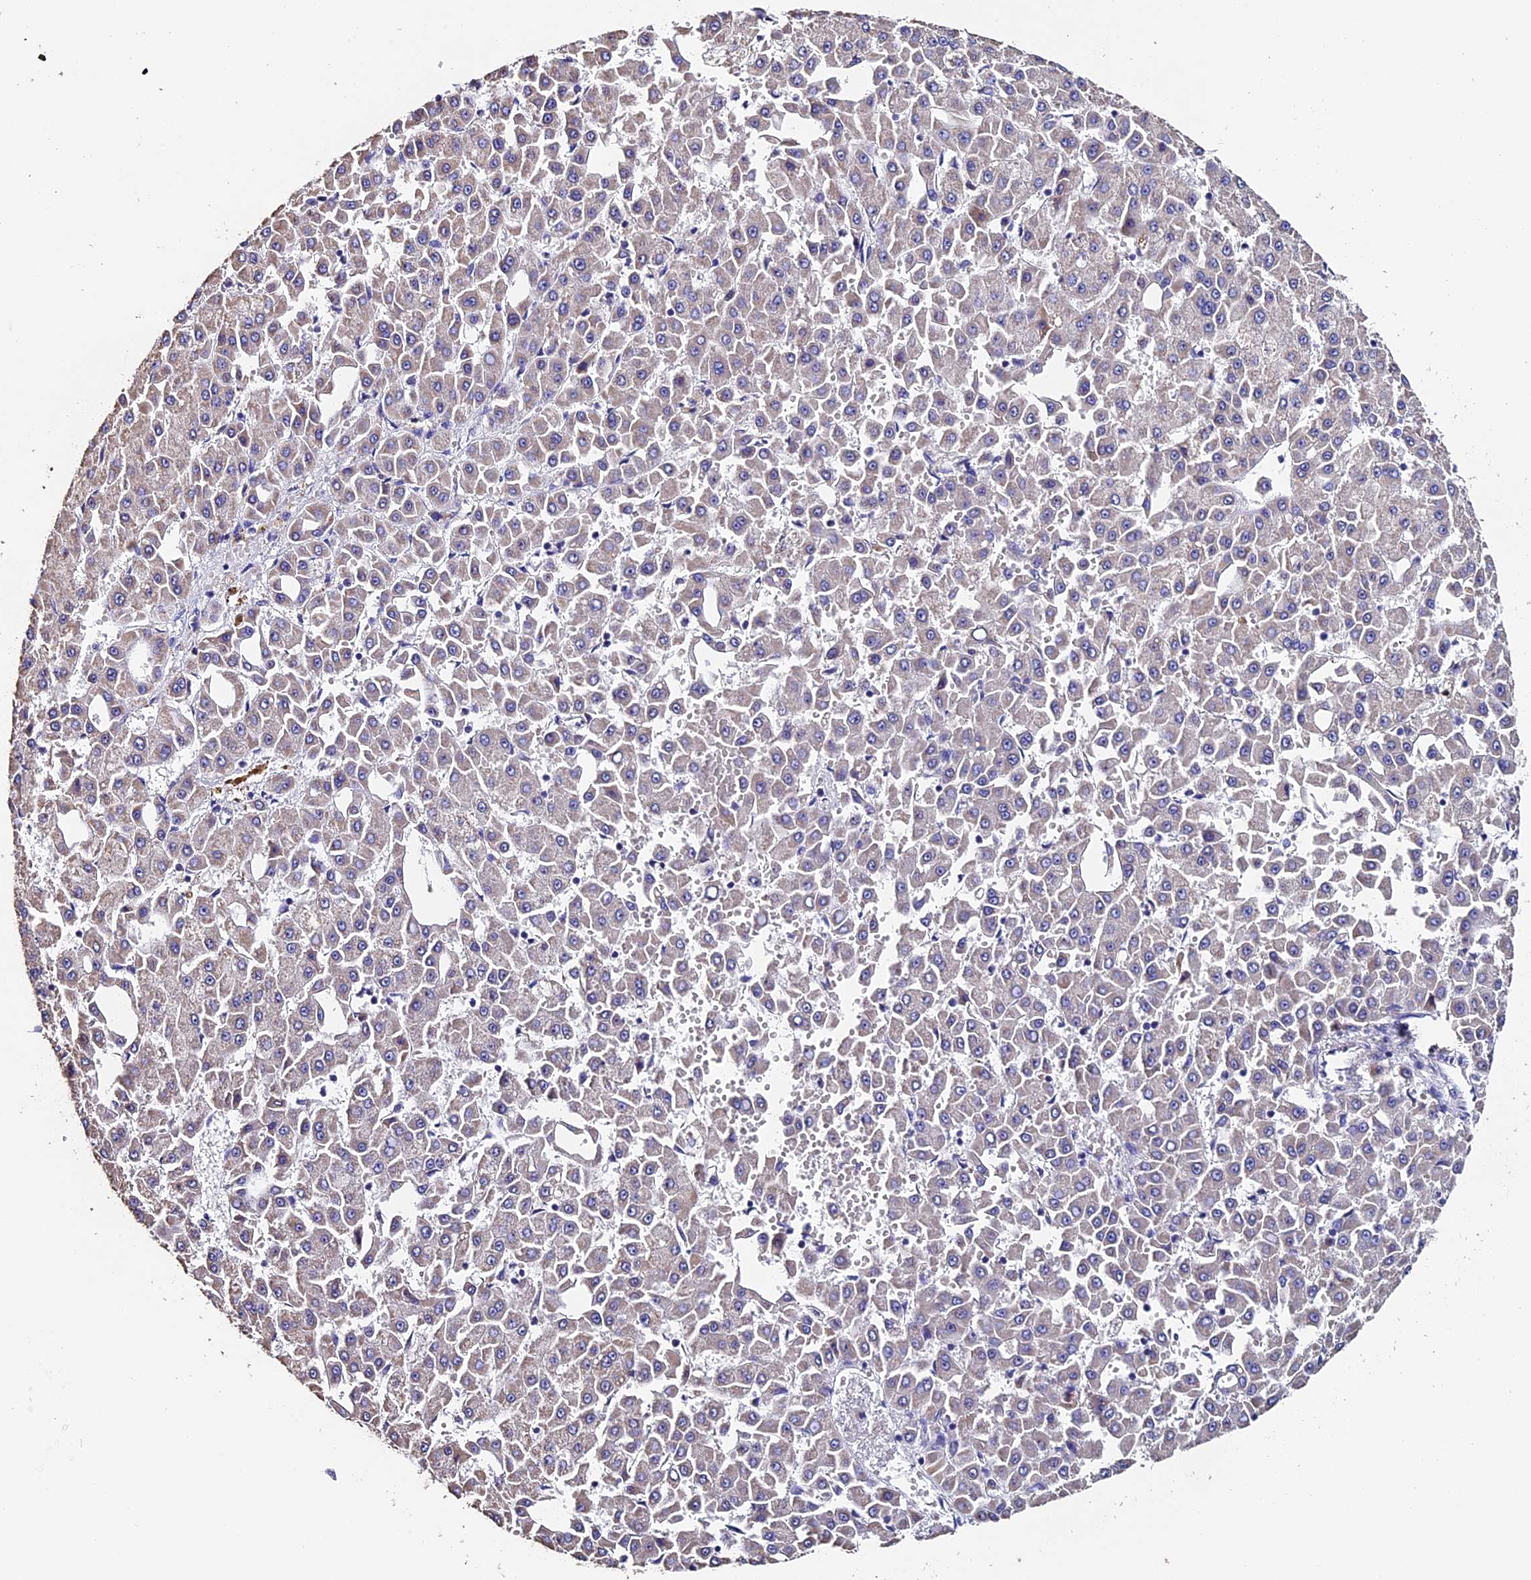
{"staining": {"intensity": "weak", "quantity": "25%-75%", "location": "cytoplasmic/membranous"}, "tissue": "liver cancer", "cell_type": "Tumor cells", "image_type": "cancer", "snomed": [{"axis": "morphology", "description": "Carcinoma, Hepatocellular, NOS"}, {"axis": "topography", "description": "Liver"}], "caption": "Liver cancer (hepatocellular carcinoma) tissue exhibits weak cytoplasmic/membranous expression in approximately 25%-75% of tumor cells", "gene": "FBXW9", "patient": {"sex": "male", "age": 47}}